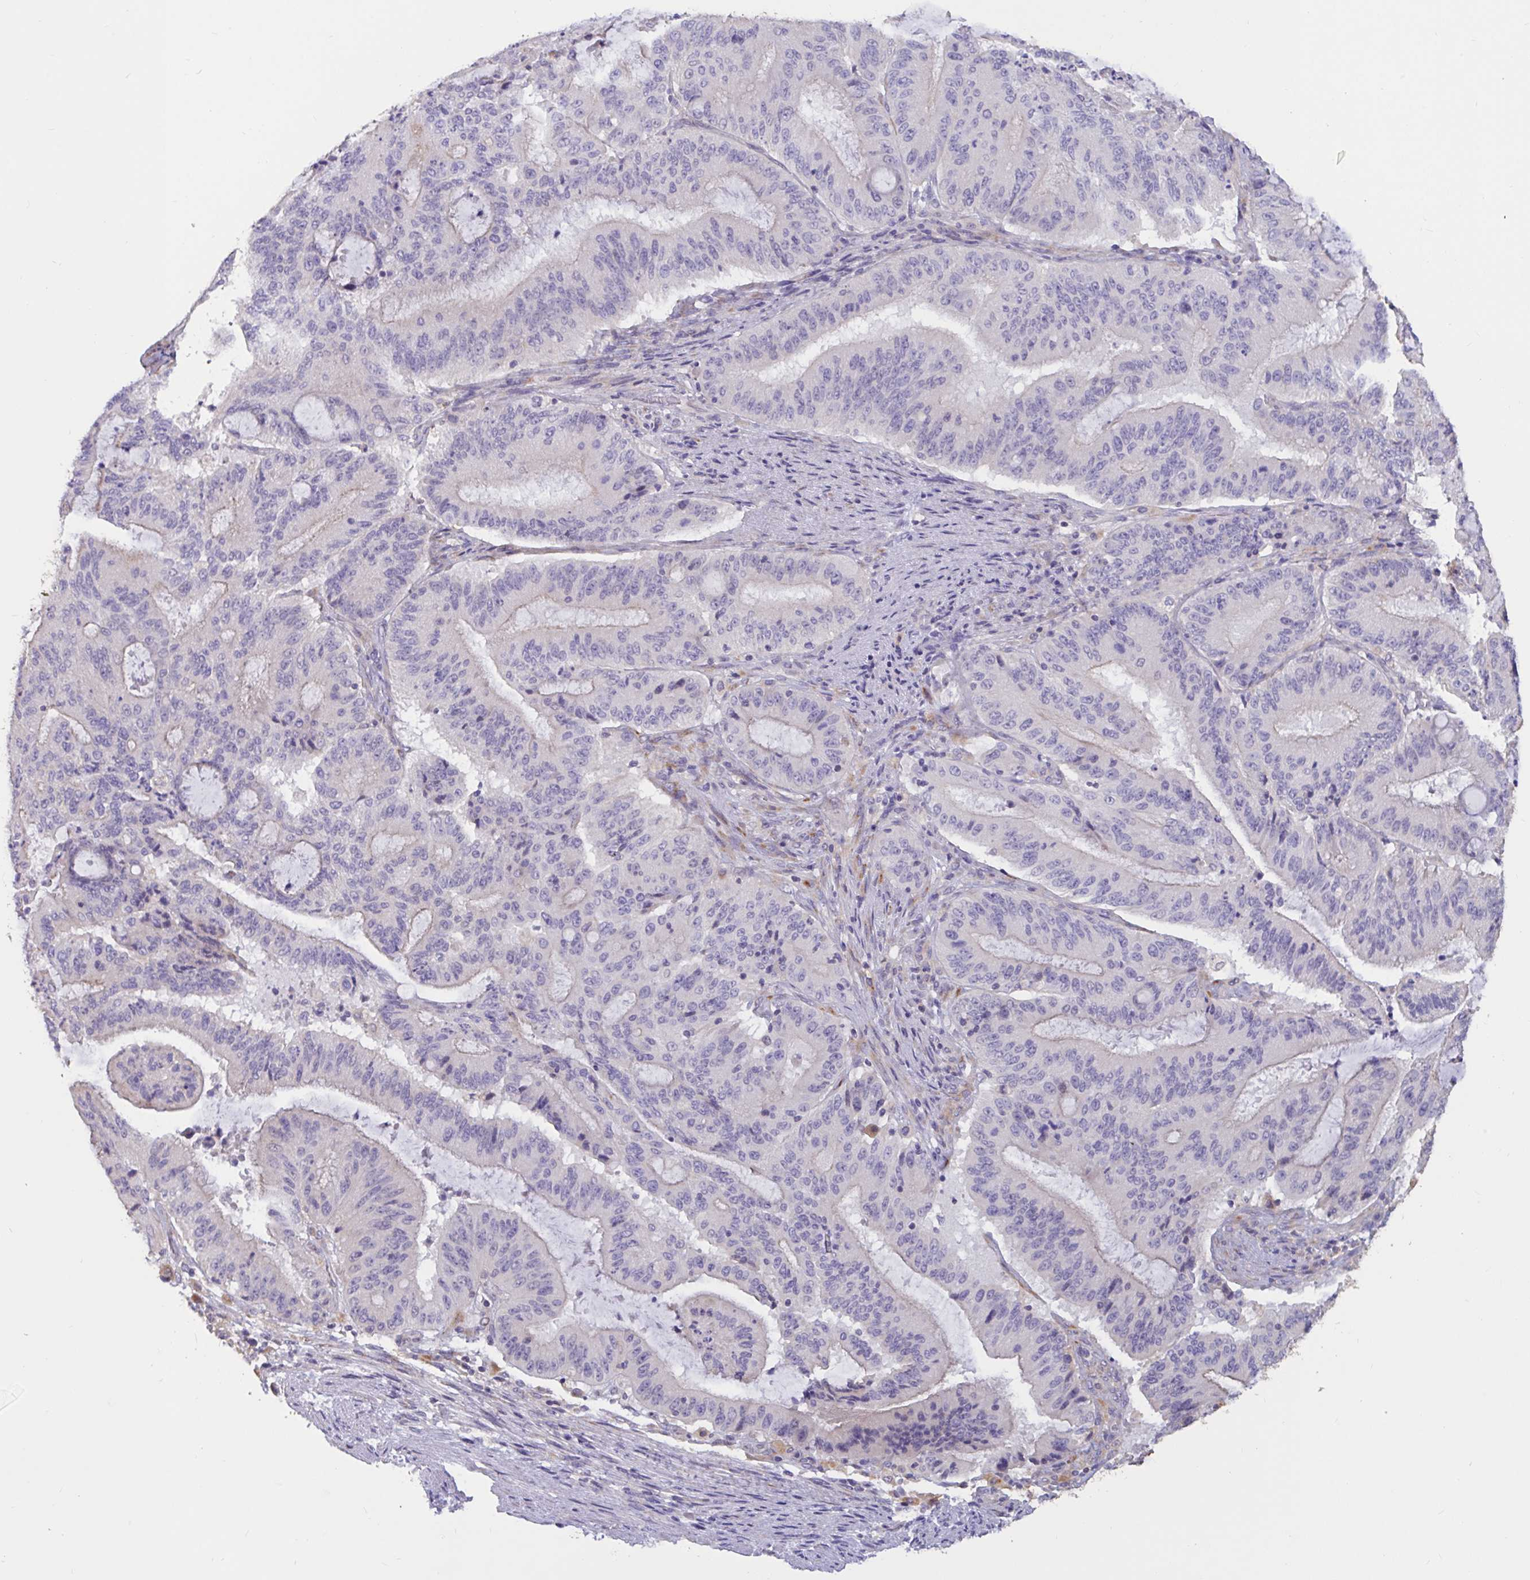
{"staining": {"intensity": "negative", "quantity": "none", "location": "none"}, "tissue": "liver cancer", "cell_type": "Tumor cells", "image_type": "cancer", "snomed": [{"axis": "morphology", "description": "Normal tissue, NOS"}, {"axis": "morphology", "description": "Cholangiocarcinoma"}, {"axis": "topography", "description": "Liver"}, {"axis": "topography", "description": "Peripheral nerve tissue"}], "caption": "Image shows no protein staining in tumor cells of liver cancer tissue.", "gene": "DDX39A", "patient": {"sex": "female", "age": 73}}